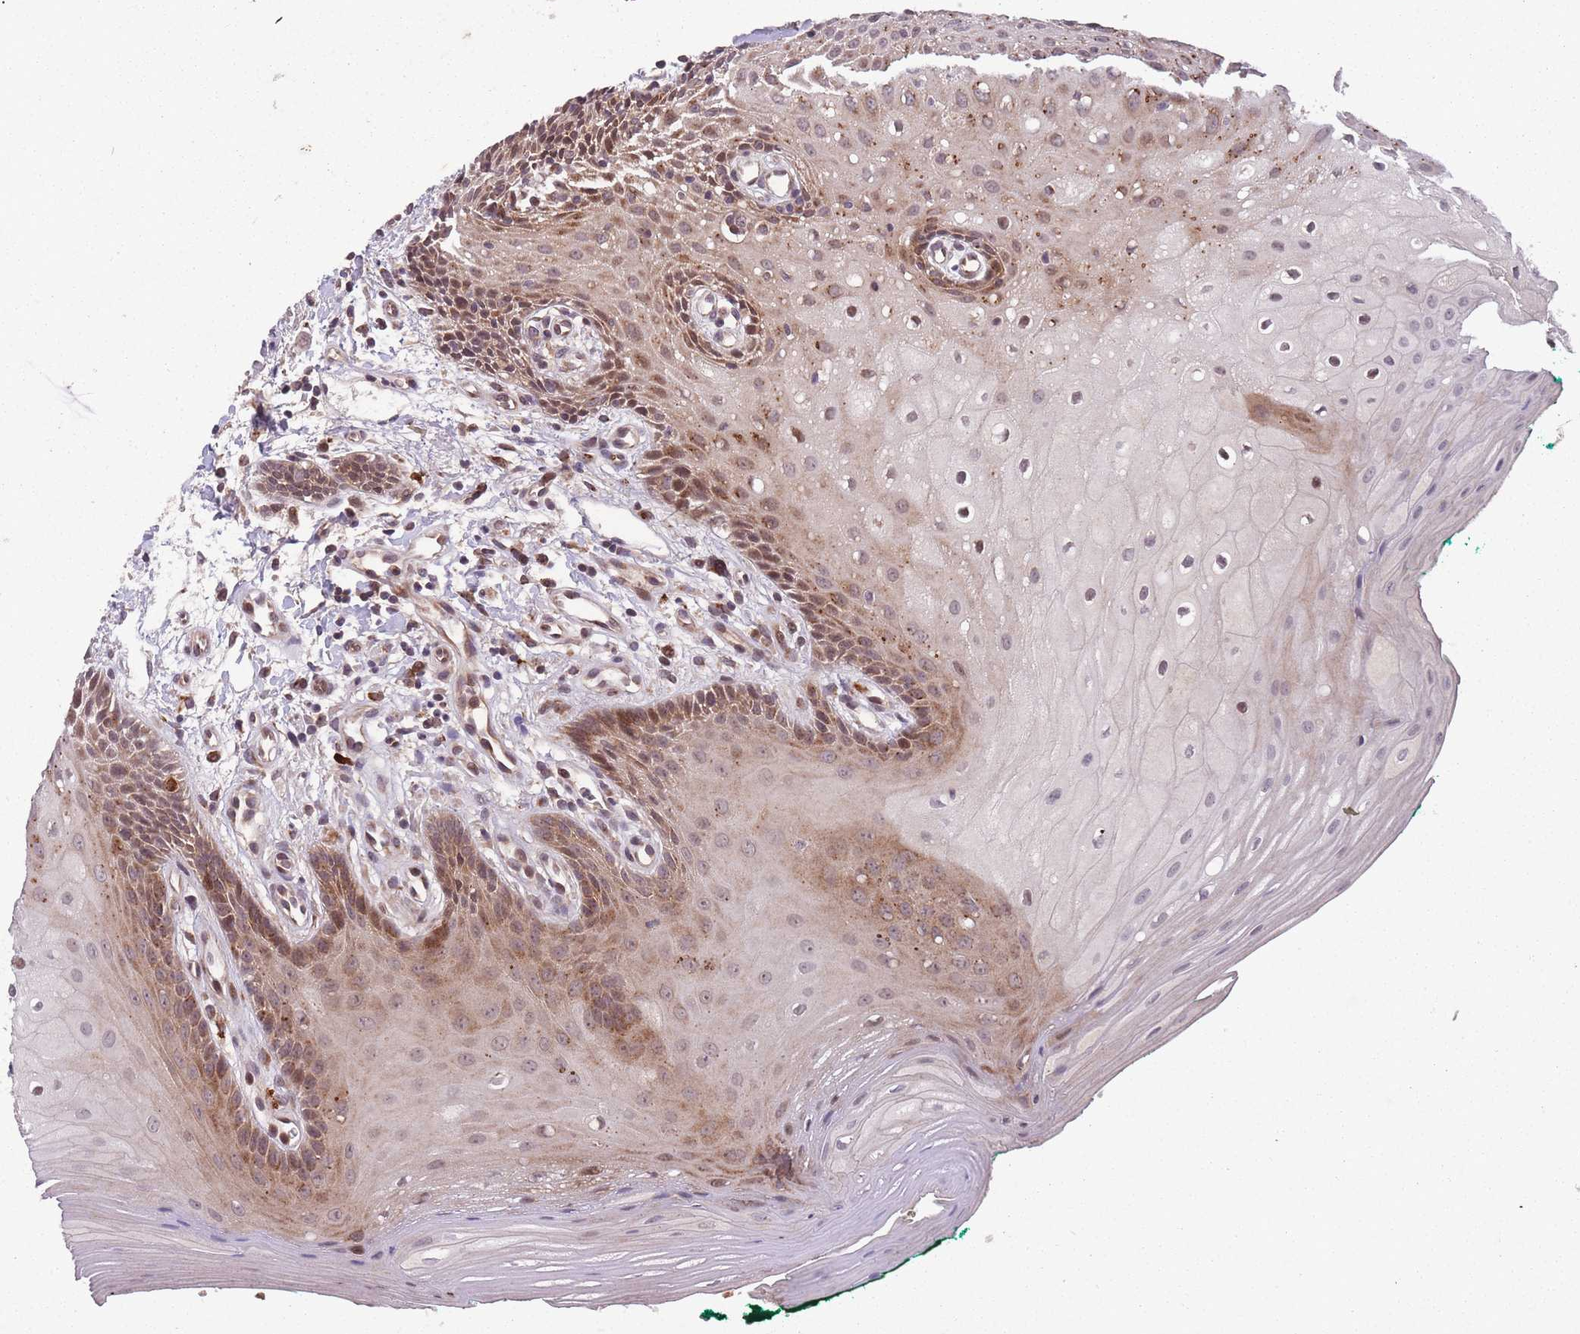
{"staining": {"intensity": "moderate", "quantity": ">75%", "location": "cytoplasmic/membranous,nuclear"}, "tissue": "oral mucosa", "cell_type": "Squamous epithelial cells", "image_type": "normal", "snomed": [{"axis": "morphology", "description": "Normal tissue, NOS"}, {"axis": "morphology", "description": "Squamous cell carcinoma, NOS"}, {"axis": "topography", "description": "Oral tissue"}, {"axis": "topography", "description": "Tounge, NOS"}, {"axis": "topography", "description": "Head-Neck"}], "caption": "Immunohistochemical staining of unremarkable human oral mucosa exhibits moderate cytoplasmic/membranous,nuclear protein expression in about >75% of squamous epithelial cells.", "gene": "SECTM1", "patient": {"sex": "male", "age": 79}}